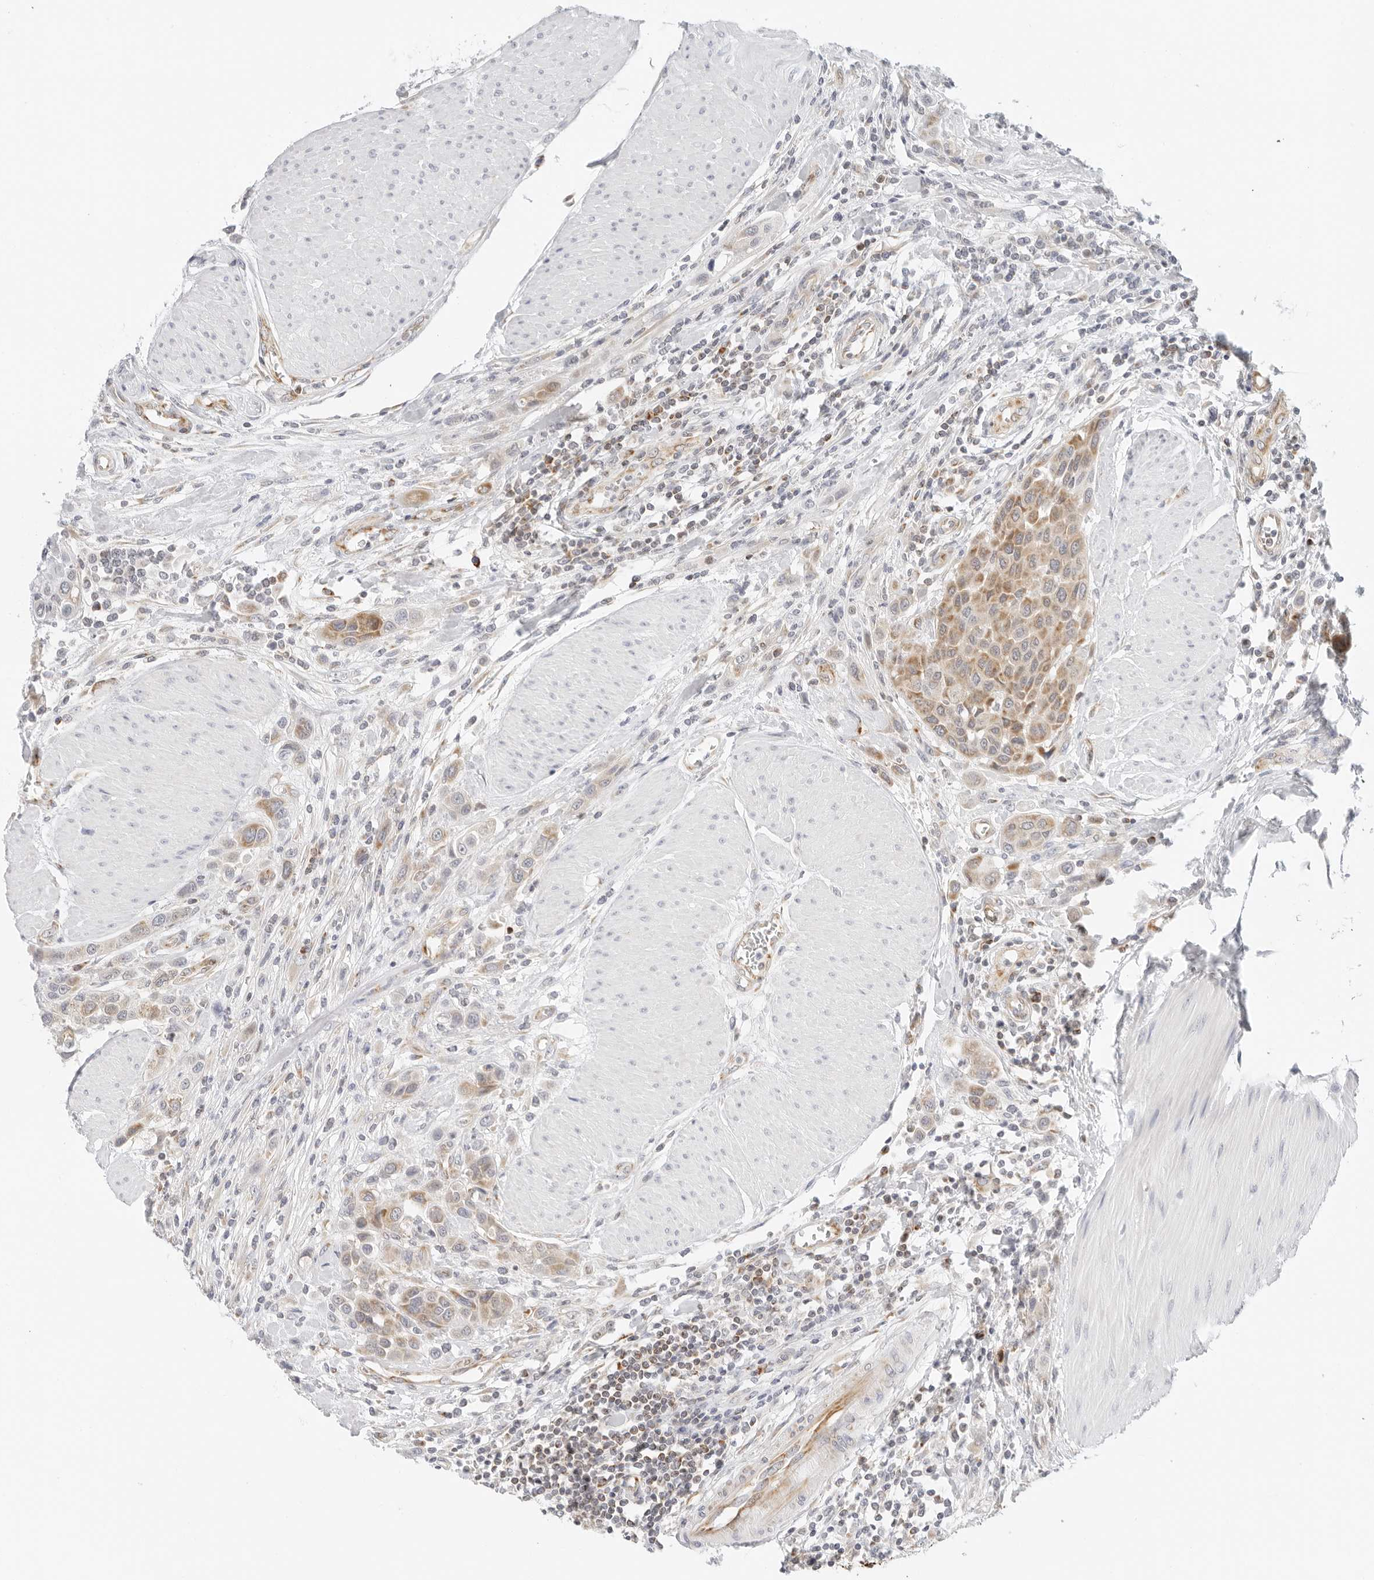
{"staining": {"intensity": "moderate", "quantity": "25%-75%", "location": "cytoplasmic/membranous"}, "tissue": "urothelial cancer", "cell_type": "Tumor cells", "image_type": "cancer", "snomed": [{"axis": "morphology", "description": "Urothelial carcinoma, High grade"}, {"axis": "topography", "description": "Urinary bladder"}], "caption": "About 25%-75% of tumor cells in urothelial cancer exhibit moderate cytoplasmic/membranous protein expression as visualized by brown immunohistochemical staining.", "gene": "RC3H1", "patient": {"sex": "male", "age": 50}}